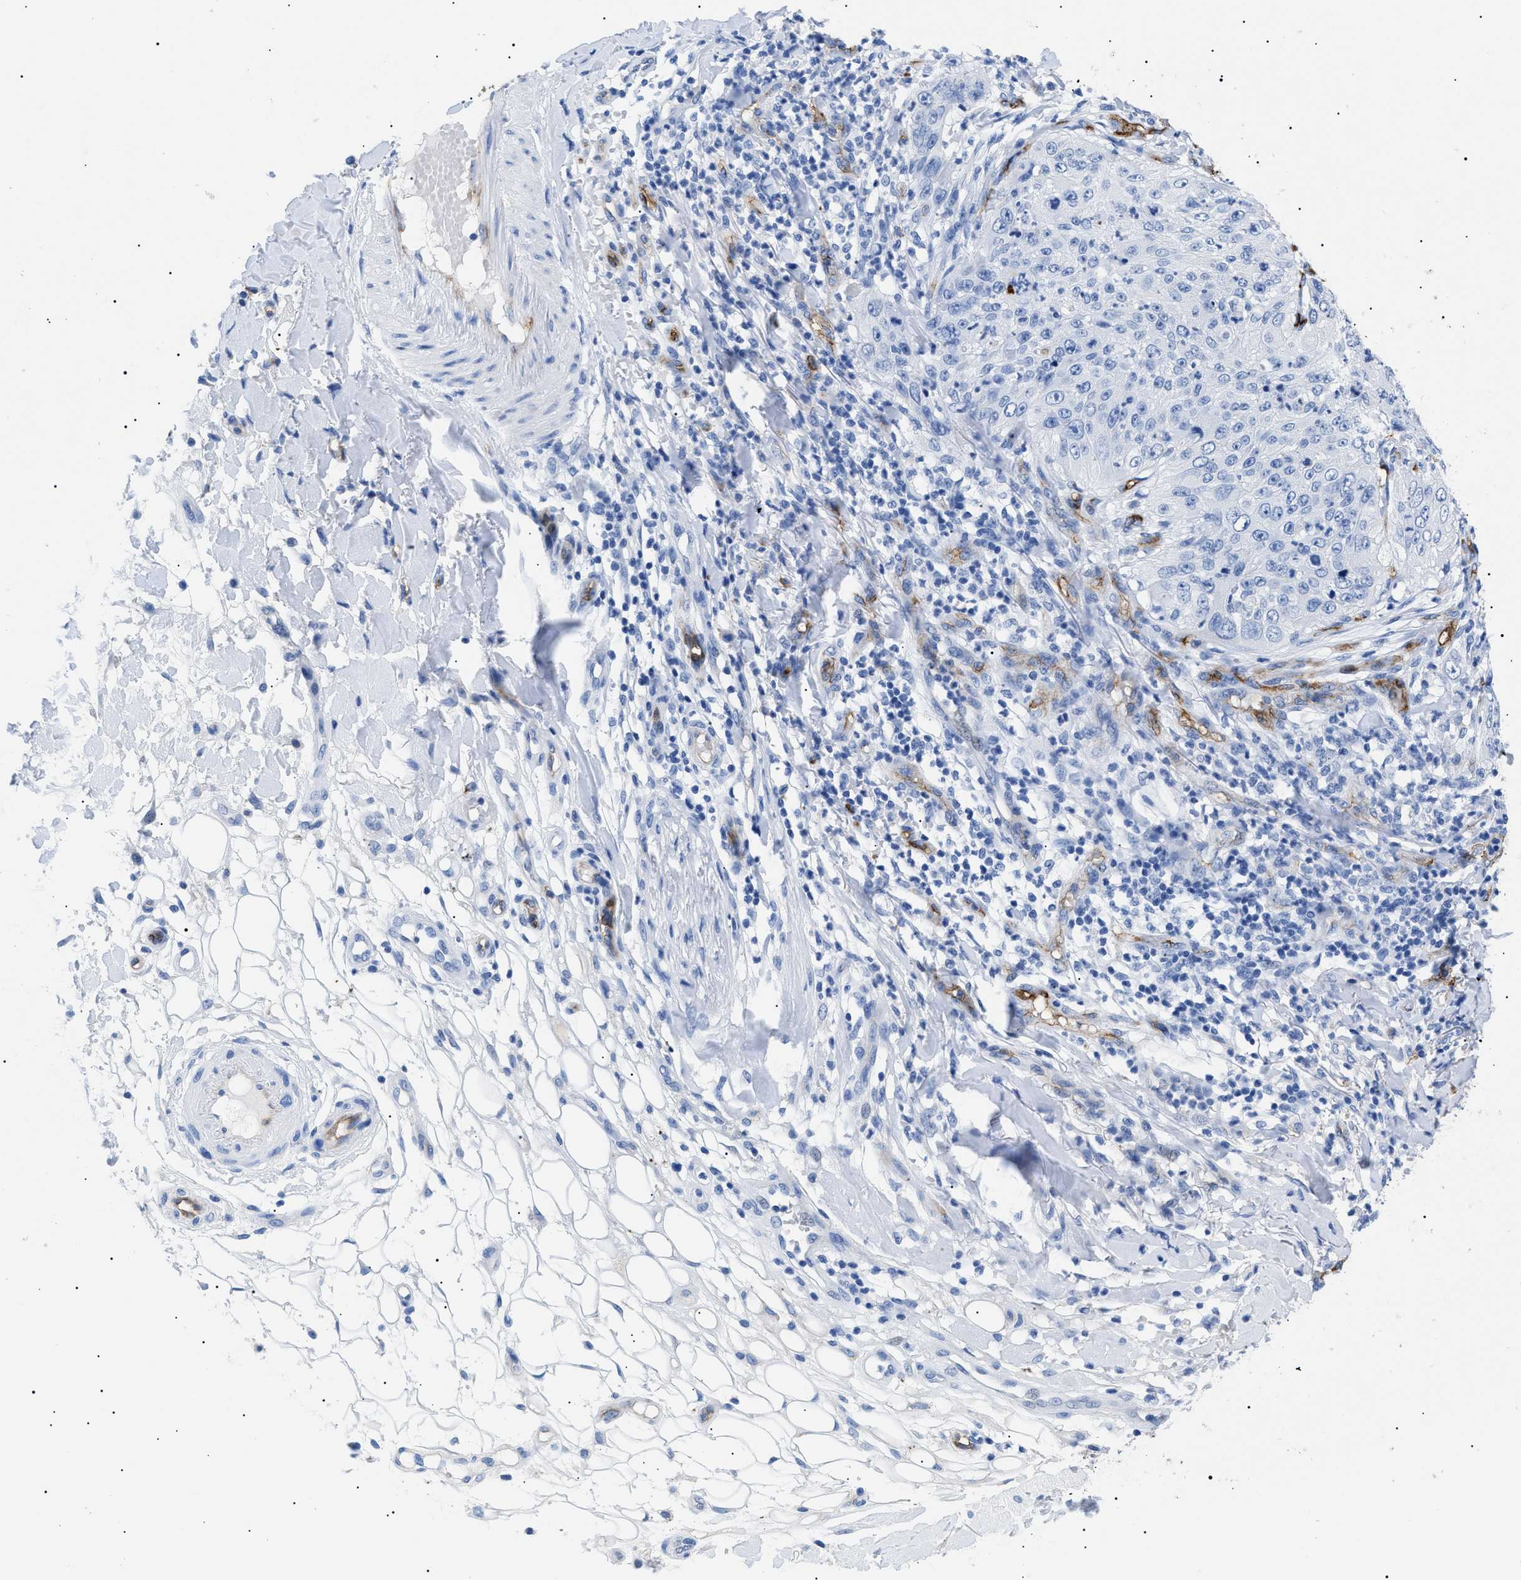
{"staining": {"intensity": "negative", "quantity": "none", "location": "none"}, "tissue": "skin cancer", "cell_type": "Tumor cells", "image_type": "cancer", "snomed": [{"axis": "morphology", "description": "Squamous cell carcinoma, NOS"}, {"axis": "topography", "description": "Skin"}], "caption": "DAB immunohistochemical staining of skin cancer (squamous cell carcinoma) shows no significant staining in tumor cells. (DAB (3,3'-diaminobenzidine) IHC, high magnification).", "gene": "PODXL", "patient": {"sex": "female", "age": 80}}